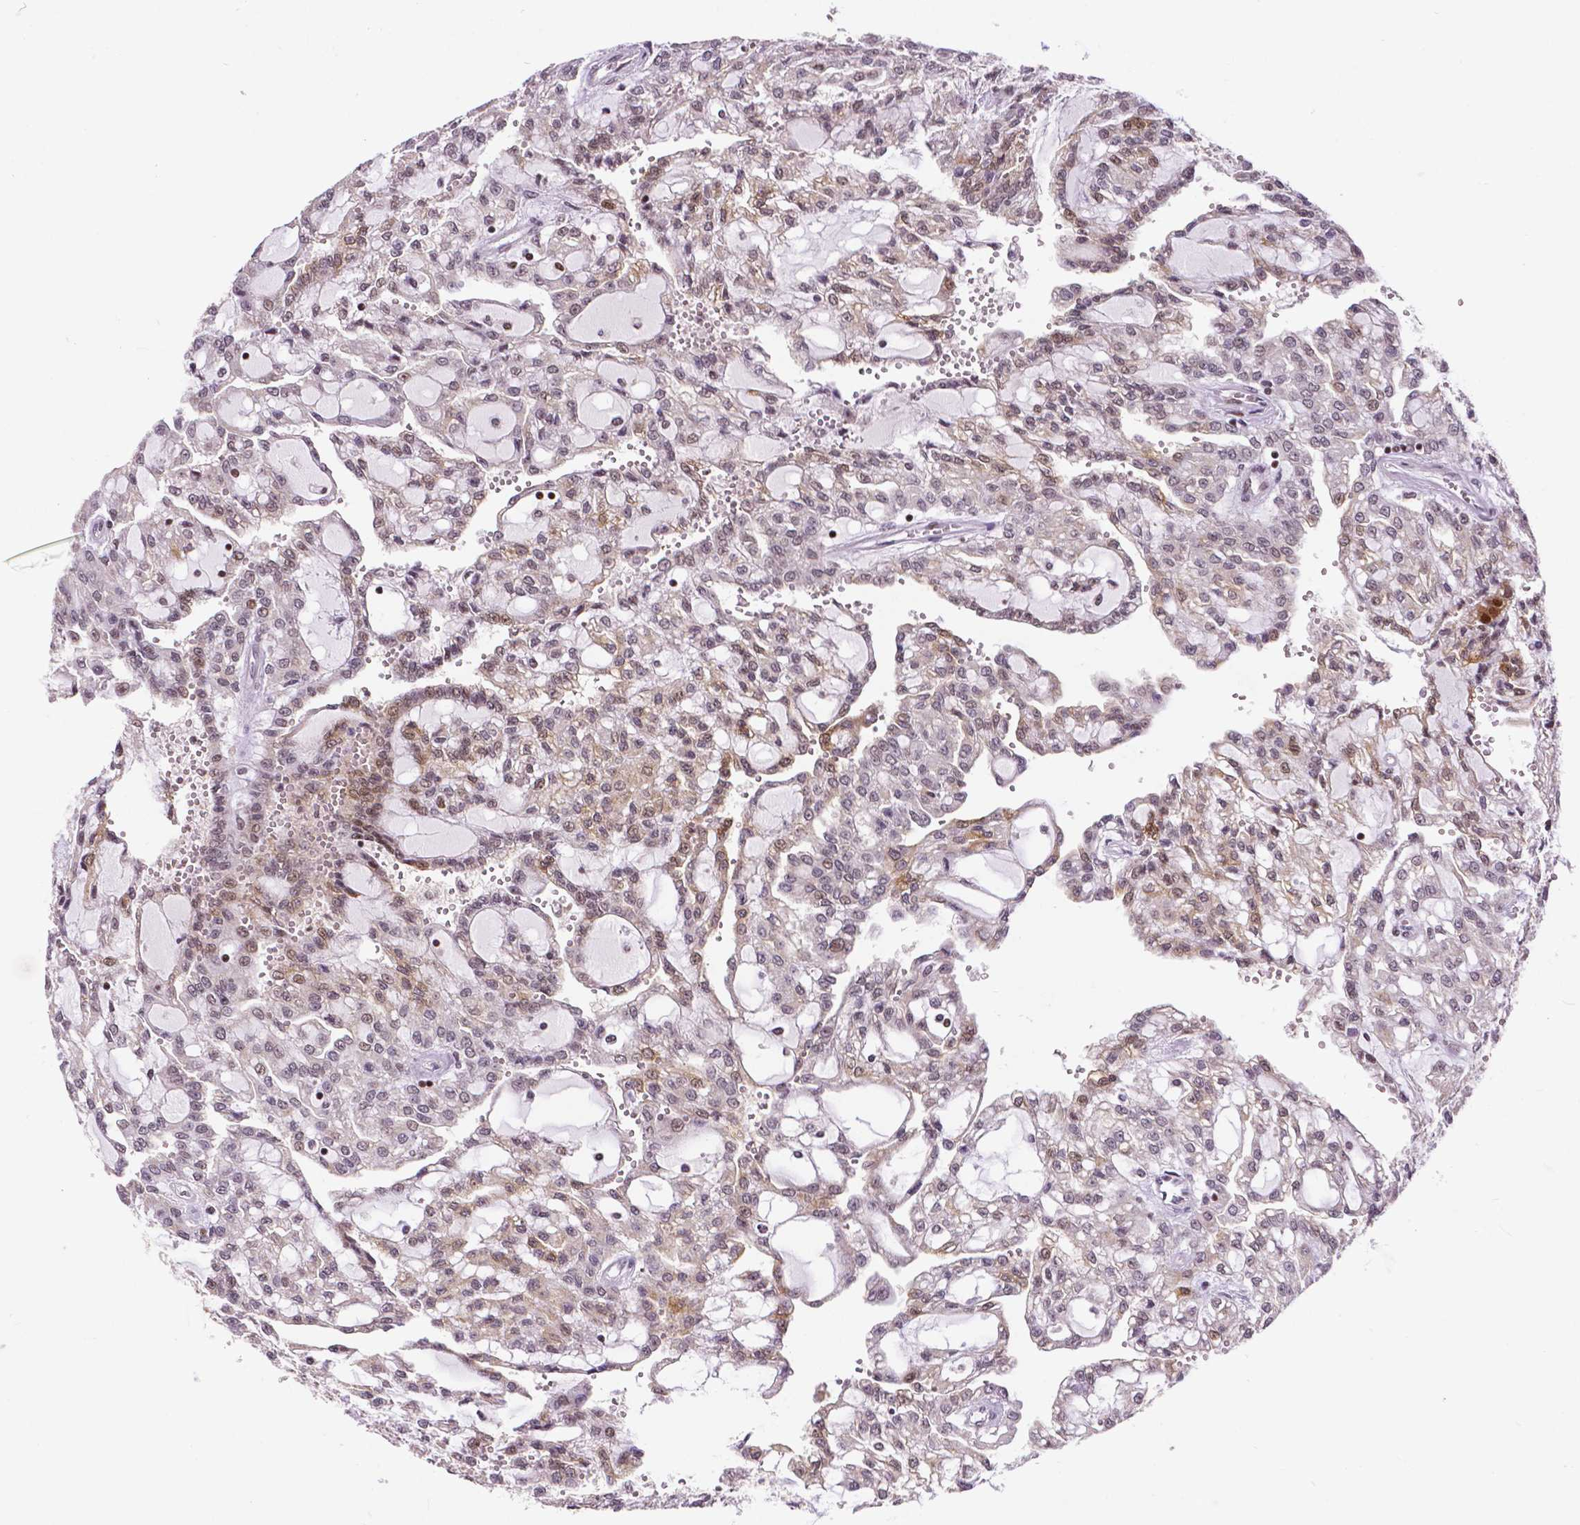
{"staining": {"intensity": "weak", "quantity": "25%-75%", "location": "cytoplasmic/membranous,nuclear"}, "tissue": "renal cancer", "cell_type": "Tumor cells", "image_type": "cancer", "snomed": [{"axis": "morphology", "description": "Adenocarcinoma, NOS"}, {"axis": "topography", "description": "Kidney"}], "caption": "Brown immunohistochemical staining in human renal cancer reveals weak cytoplasmic/membranous and nuclear positivity in about 25%-75% of tumor cells.", "gene": "CTCF", "patient": {"sex": "male", "age": 63}}